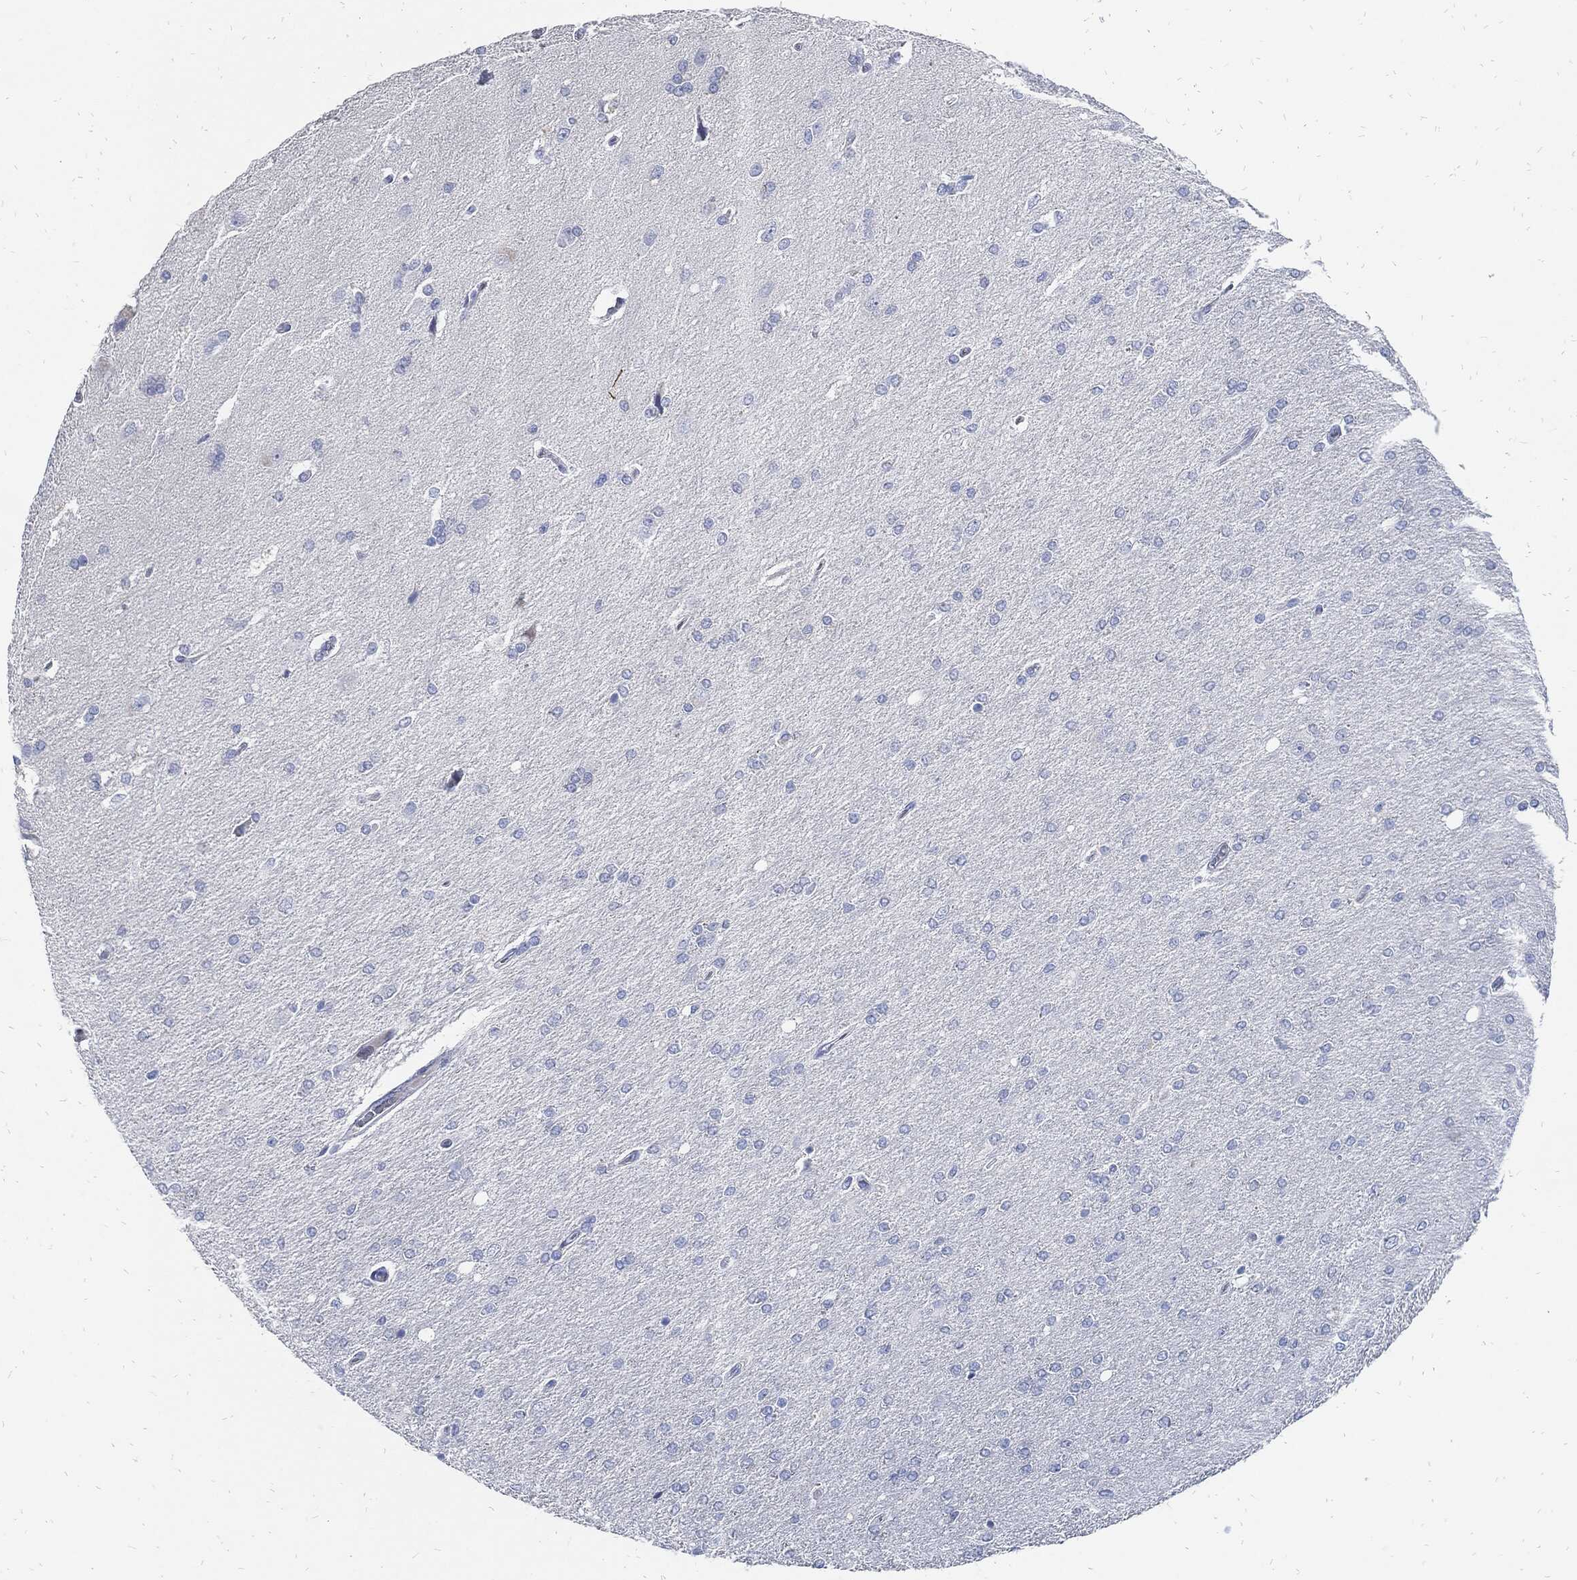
{"staining": {"intensity": "negative", "quantity": "none", "location": "none"}, "tissue": "glioma", "cell_type": "Tumor cells", "image_type": "cancer", "snomed": [{"axis": "morphology", "description": "Glioma, malignant, High grade"}, {"axis": "topography", "description": "Cerebral cortex"}], "caption": "DAB (3,3'-diaminobenzidine) immunohistochemical staining of glioma exhibits no significant expression in tumor cells. (Stains: DAB (3,3'-diaminobenzidine) immunohistochemistry (IHC) with hematoxylin counter stain, Microscopy: brightfield microscopy at high magnification).", "gene": "FABP4", "patient": {"sex": "male", "age": 70}}